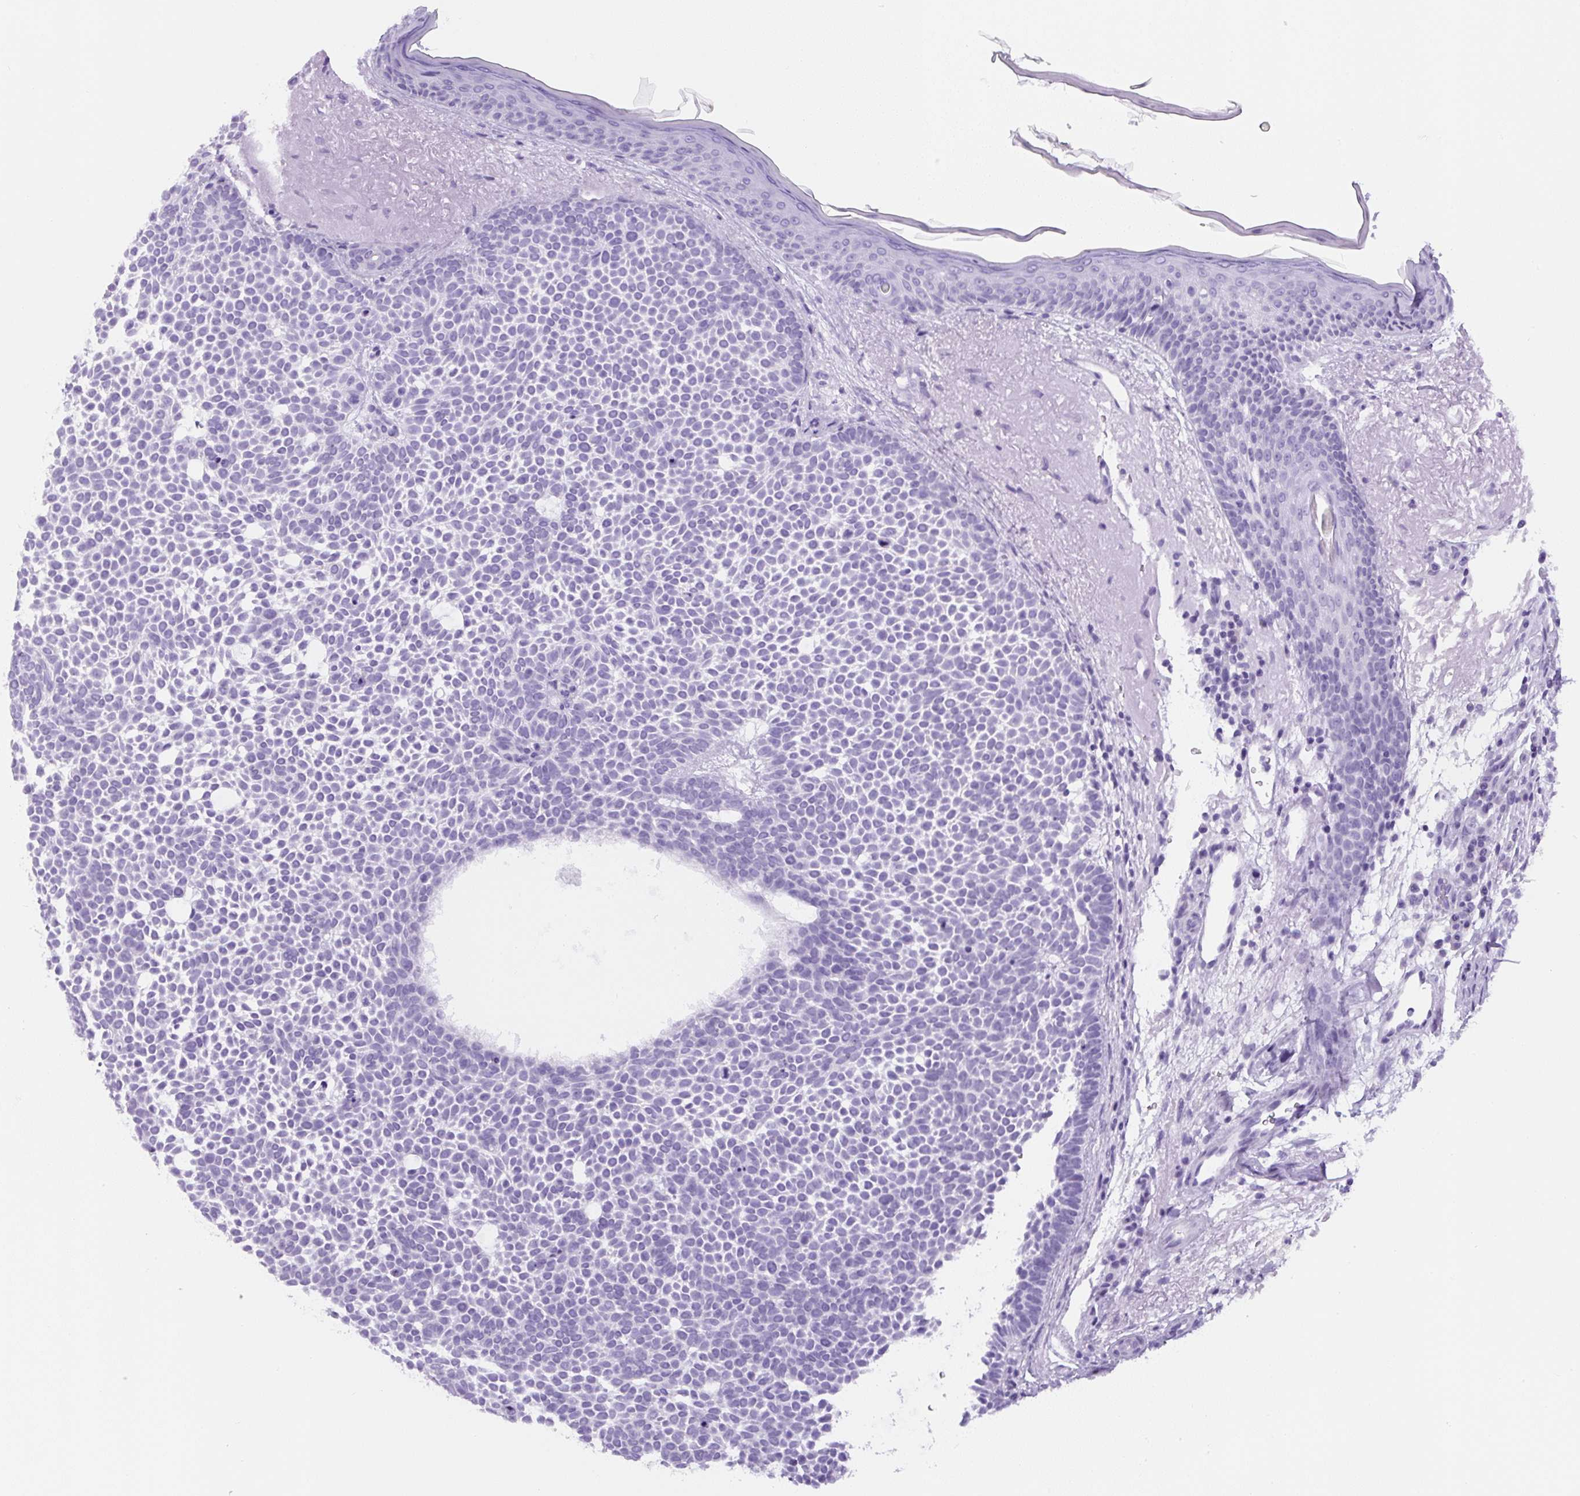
{"staining": {"intensity": "negative", "quantity": "none", "location": "none"}, "tissue": "skin cancer", "cell_type": "Tumor cells", "image_type": "cancer", "snomed": [{"axis": "morphology", "description": "Basal cell carcinoma"}, {"axis": "topography", "description": "Skin"}], "caption": "This is a image of IHC staining of skin cancer, which shows no staining in tumor cells.", "gene": "UBL3", "patient": {"sex": "female", "age": 77}}